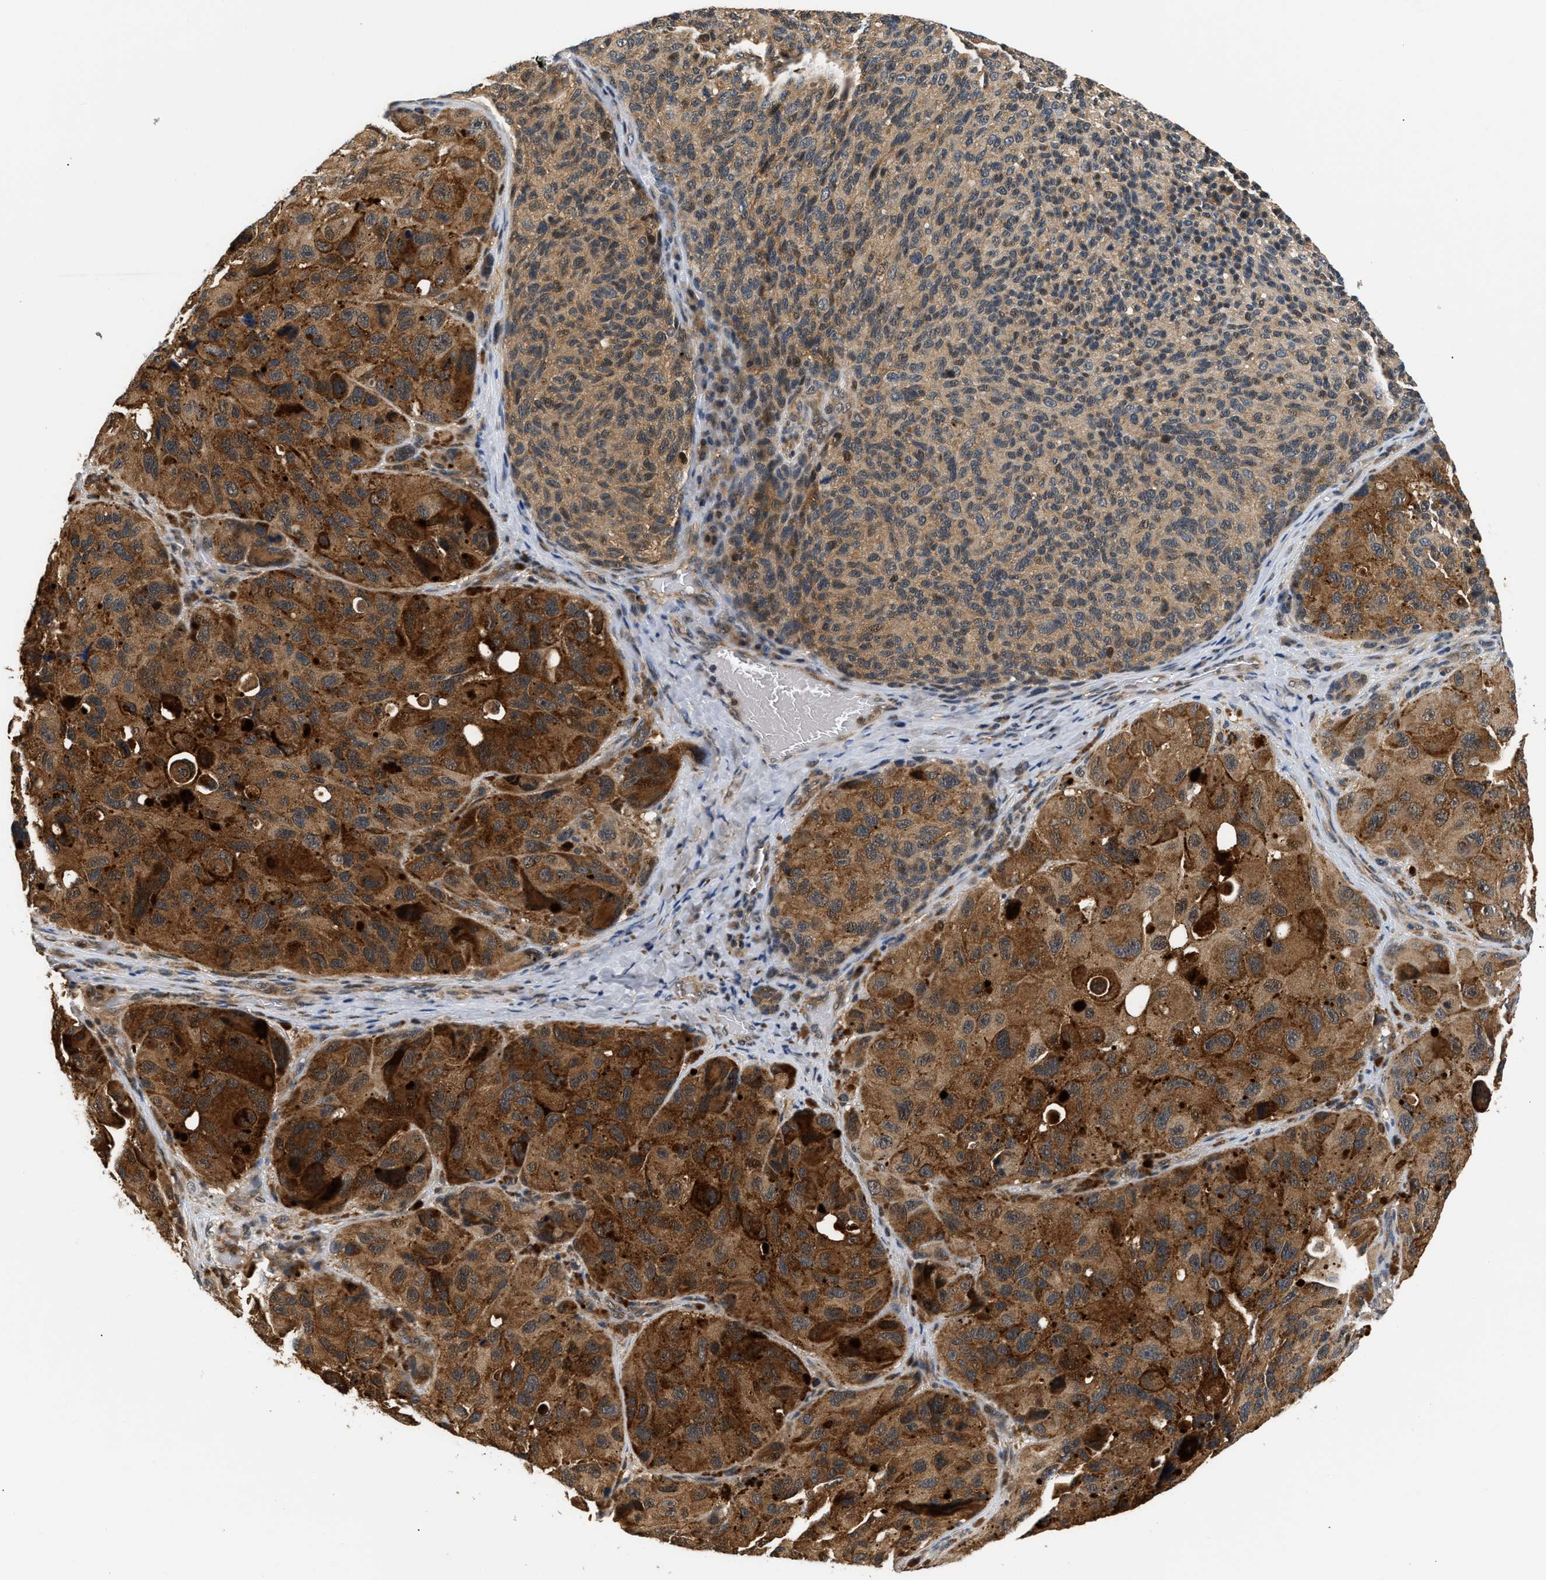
{"staining": {"intensity": "strong", "quantity": ">75%", "location": "cytoplasmic/membranous"}, "tissue": "melanoma", "cell_type": "Tumor cells", "image_type": "cancer", "snomed": [{"axis": "morphology", "description": "Malignant melanoma, NOS"}, {"axis": "topography", "description": "Skin"}], "caption": "Immunohistochemical staining of human malignant melanoma demonstrates high levels of strong cytoplasmic/membranous protein staining in about >75% of tumor cells. (IHC, brightfield microscopy, high magnification).", "gene": "LARP6", "patient": {"sex": "female", "age": 73}}